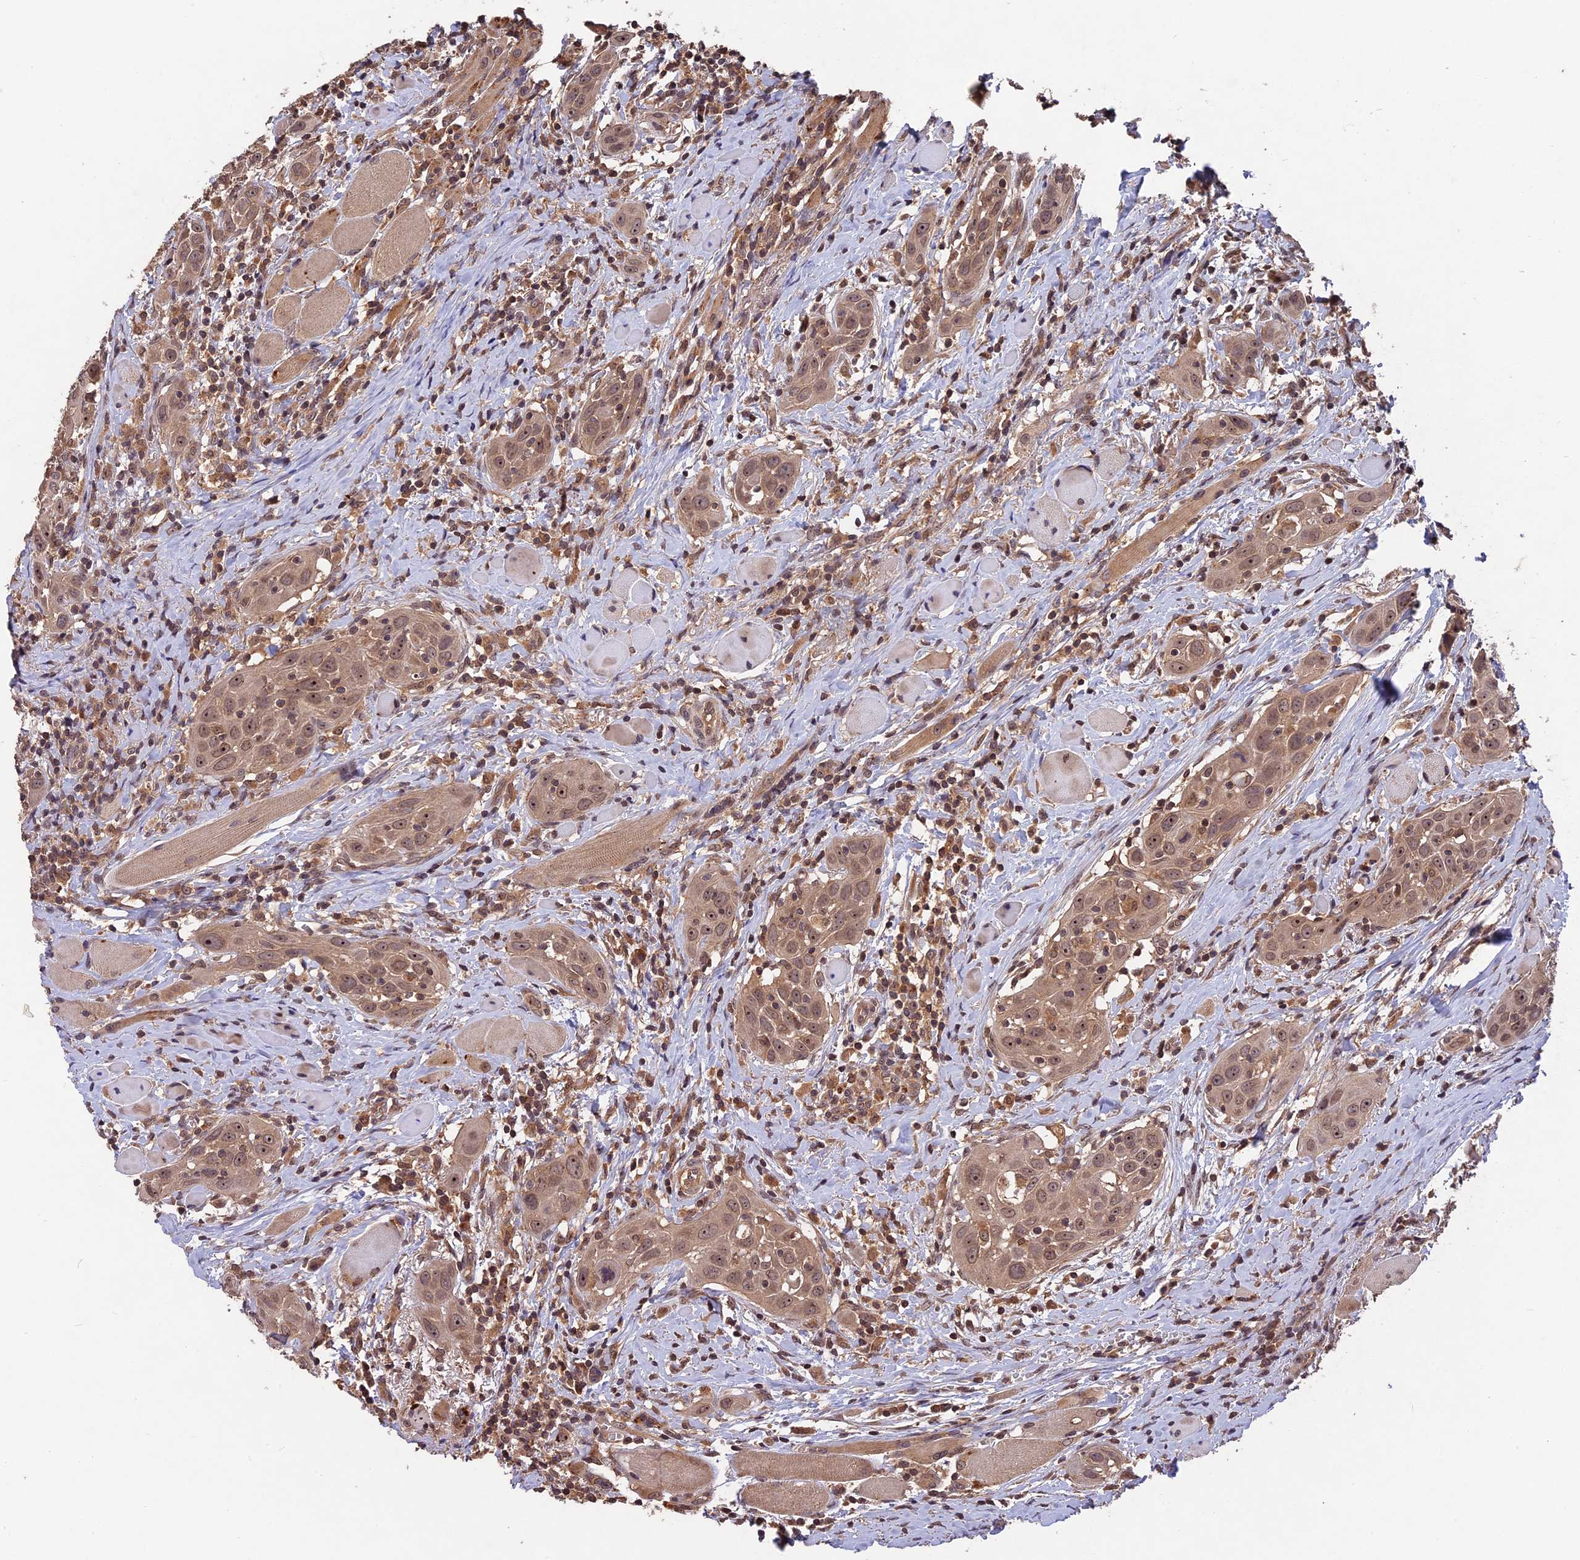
{"staining": {"intensity": "weak", "quantity": ">75%", "location": "cytoplasmic/membranous,nuclear"}, "tissue": "head and neck cancer", "cell_type": "Tumor cells", "image_type": "cancer", "snomed": [{"axis": "morphology", "description": "Squamous cell carcinoma, NOS"}, {"axis": "topography", "description": "Oral tissue"}, {"axis": "topography", "description": "Head-Neck"}], "caption": "This is an image of immunohistochemistry staining of squamous cell carcinoma (head and neck), which shows weak expression in the cytoplasmic/membranous and nuclear of tumor cells.", "gene": "CHAC1", "patient": {"sex": "female", "age": 50}}